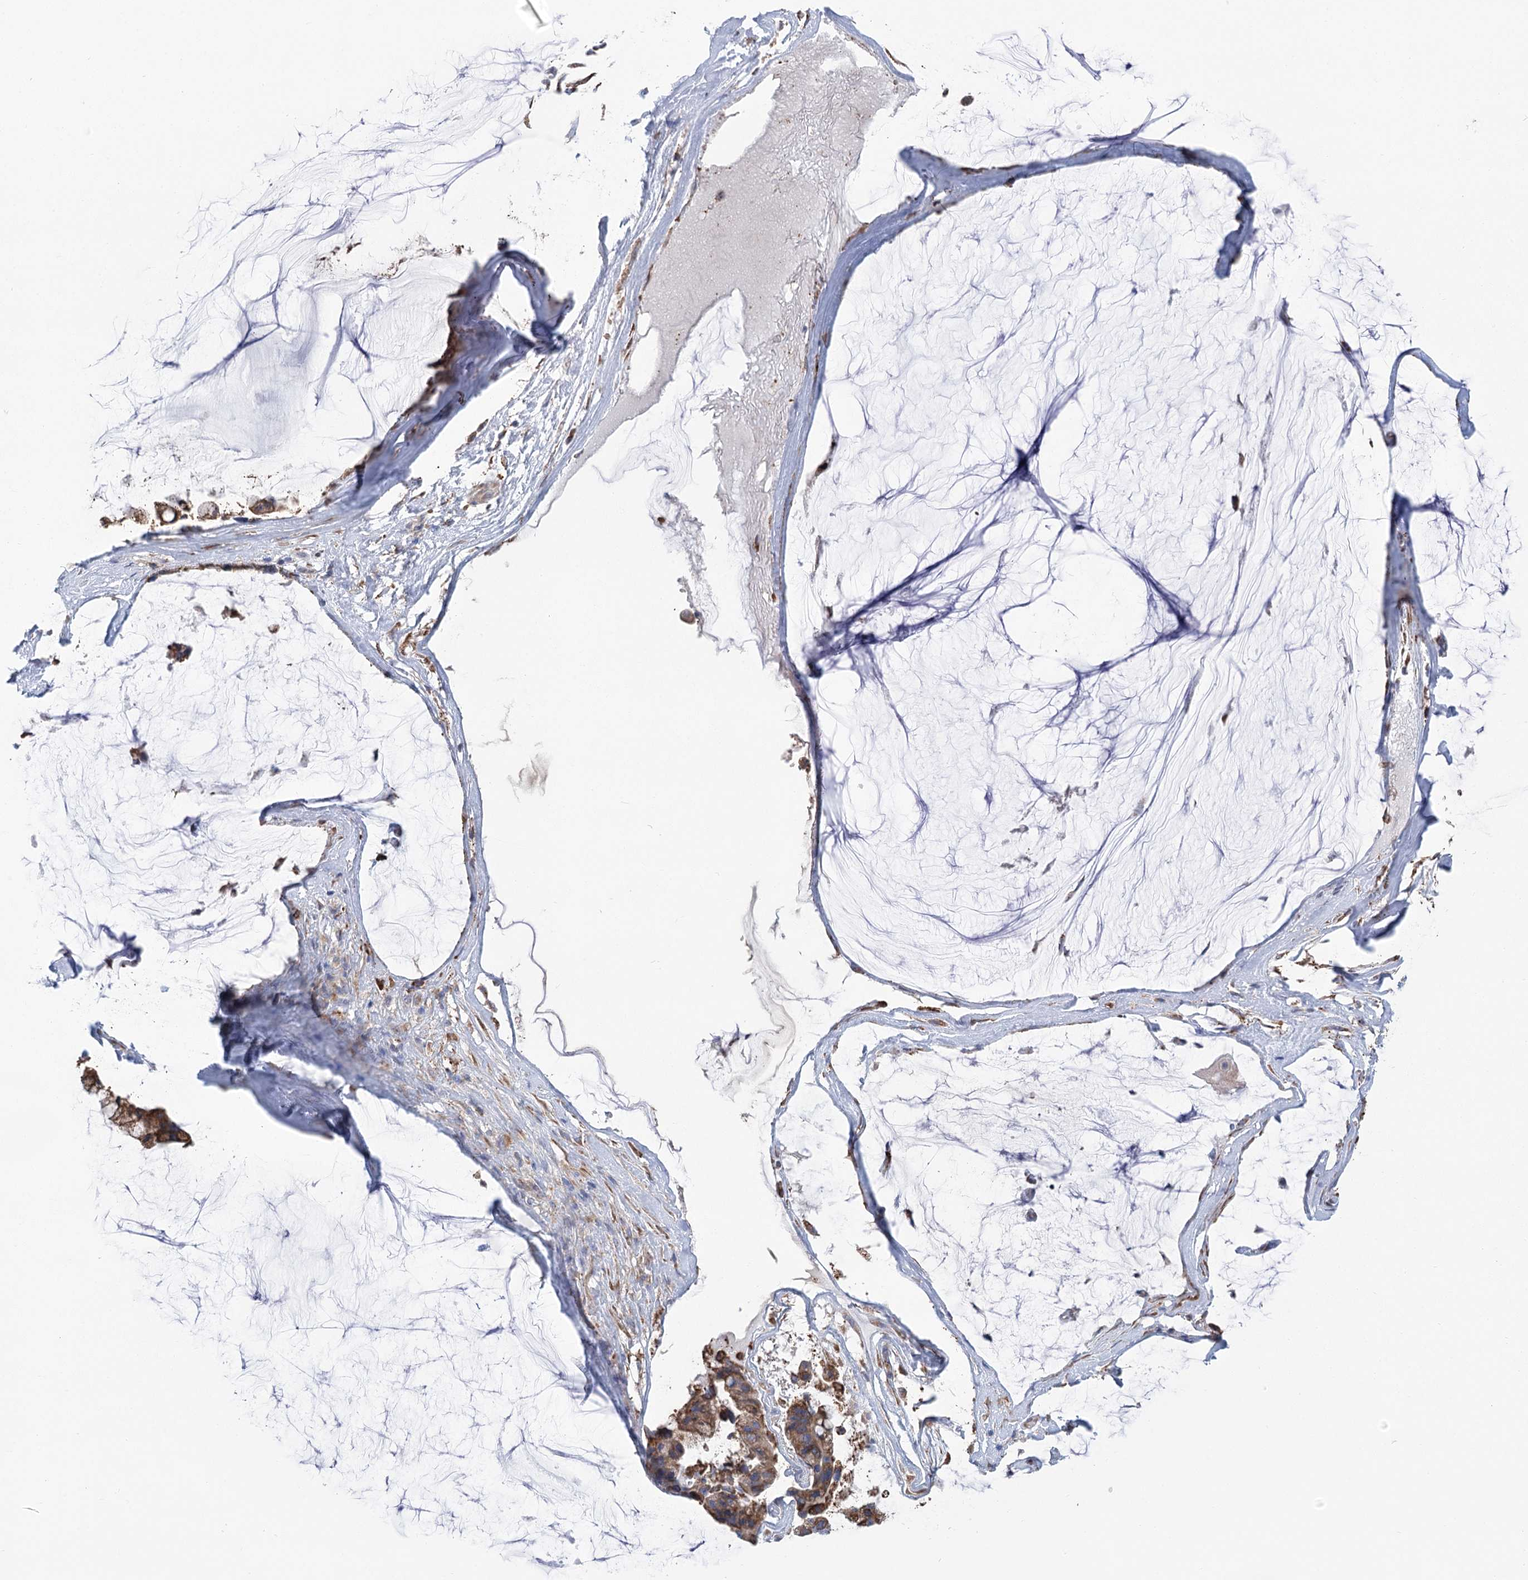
{"staining": {"intensity": "moderate", "quantity": ">75%", "location": "cytoplasmic/membranous"}, "tissue": "ovarian cancer", "cell_type": "Tumor cells", "image_type": "cancer", "snomed": [{"axis": "morphology", "description": "Cystadenocarcinoma, mucinous, NOS"}, {"axis": "topography", "description": "Ovary"}], "caption": "Protein positivity by IHC displays moderate cytoplasmic/membranous staining in about >75% of tumor cells in mucinous cystadenocarcinoma (ovarian). The protein is stained brown, and the nuclei are stained in blue (DAB (3,3'-diaminobenzidine) IHC with brightfield microscopy, high magnification).", "gene": "METTL24", "patient": {"sex": "female", "age": 39}}